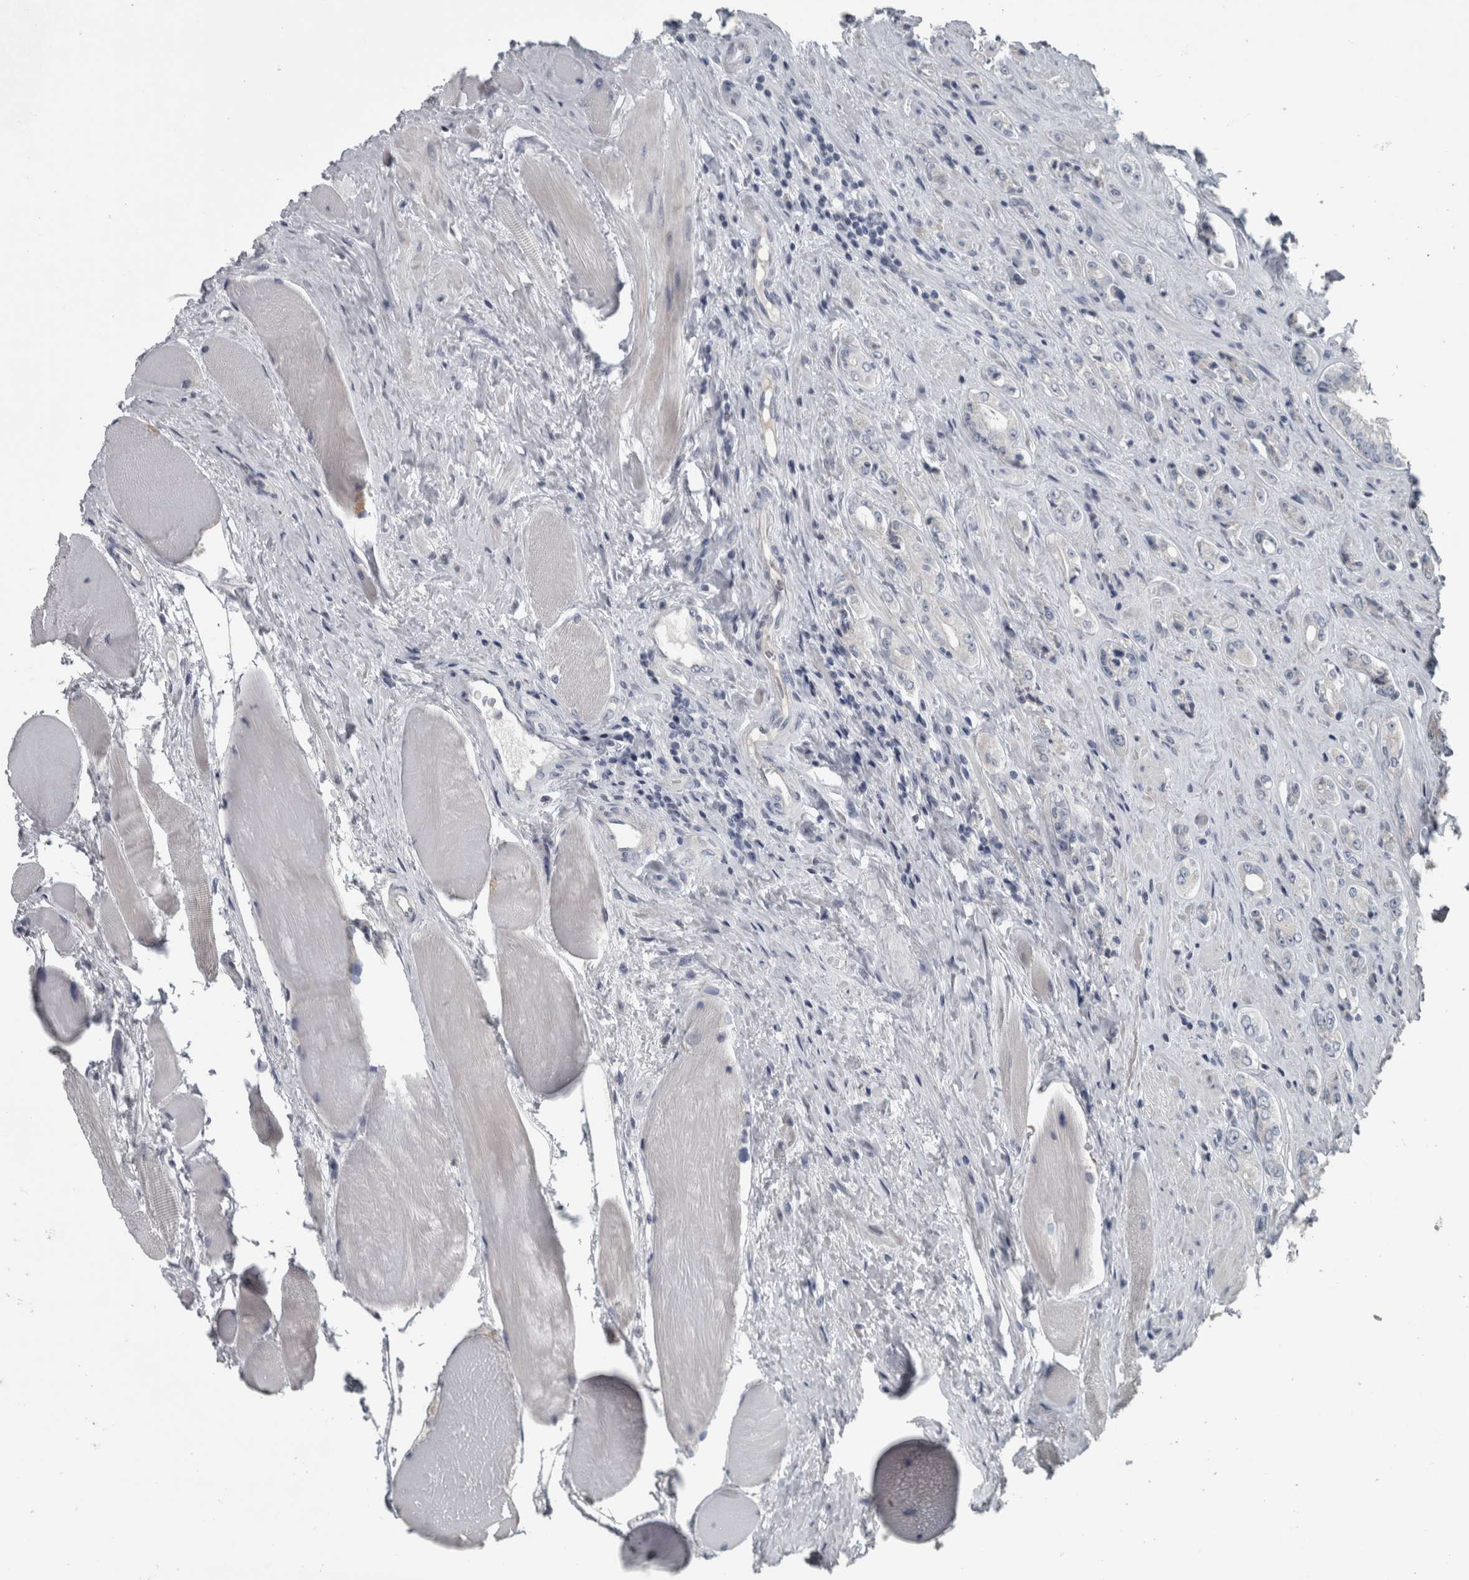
{"staining": {"intensity": "negative", "quantity": "none", "location": "none"}, "tissue": "prostate cancer", "cell_type": "Tumor cells", "image_type": "cancer", "snomed": [{"axis": "morphology", "description": "Adenocarcinoma, High grade"}, {"axis": "topography", "description": "Prostate"}], "caption": "Tumor cells show no significant expression in prostate cancer (adenocarcinoma (high-grade)).", "gene": "KRT20", "patient": {"sex": "male", "age": 61}}